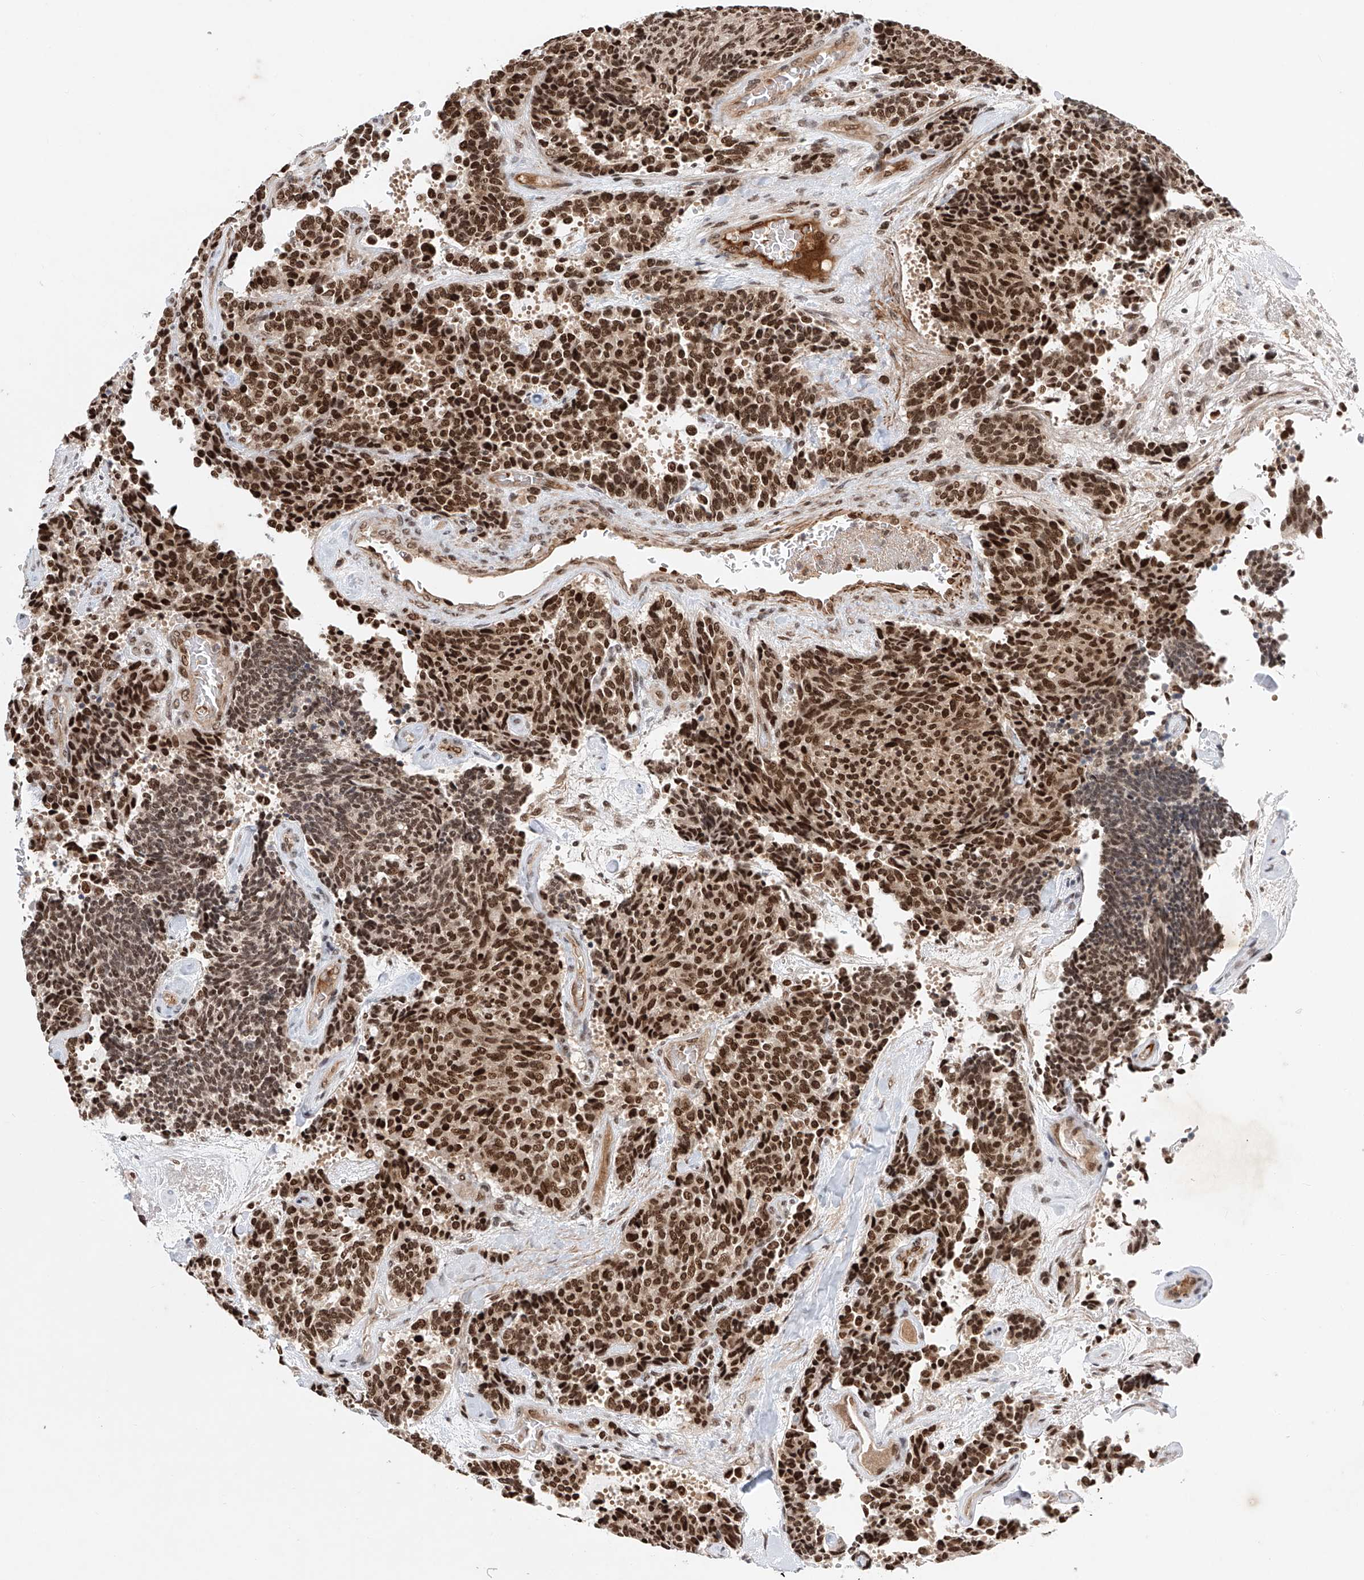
{"staining": {"intensity": "strong", "quantity": ">75%", "location": "nuclear"}, "tissue": "carcinoid", "cell_type": "Tumor cells", "image_type": "cancer", "snomed": [{"axis": "morphology", "description": "Carcinoid, malignant, NOS"}, {"axis": "topography", "description": "Pancreas"}], "caption": "This photomicrograph reveals immunohistochemistry (IHC) staining of carcinoid, with high strong nuclear staining in approximately >75% of tumor cells.", "gene": "ZNF470", "patient": {"sex": "female", "age": 54}}